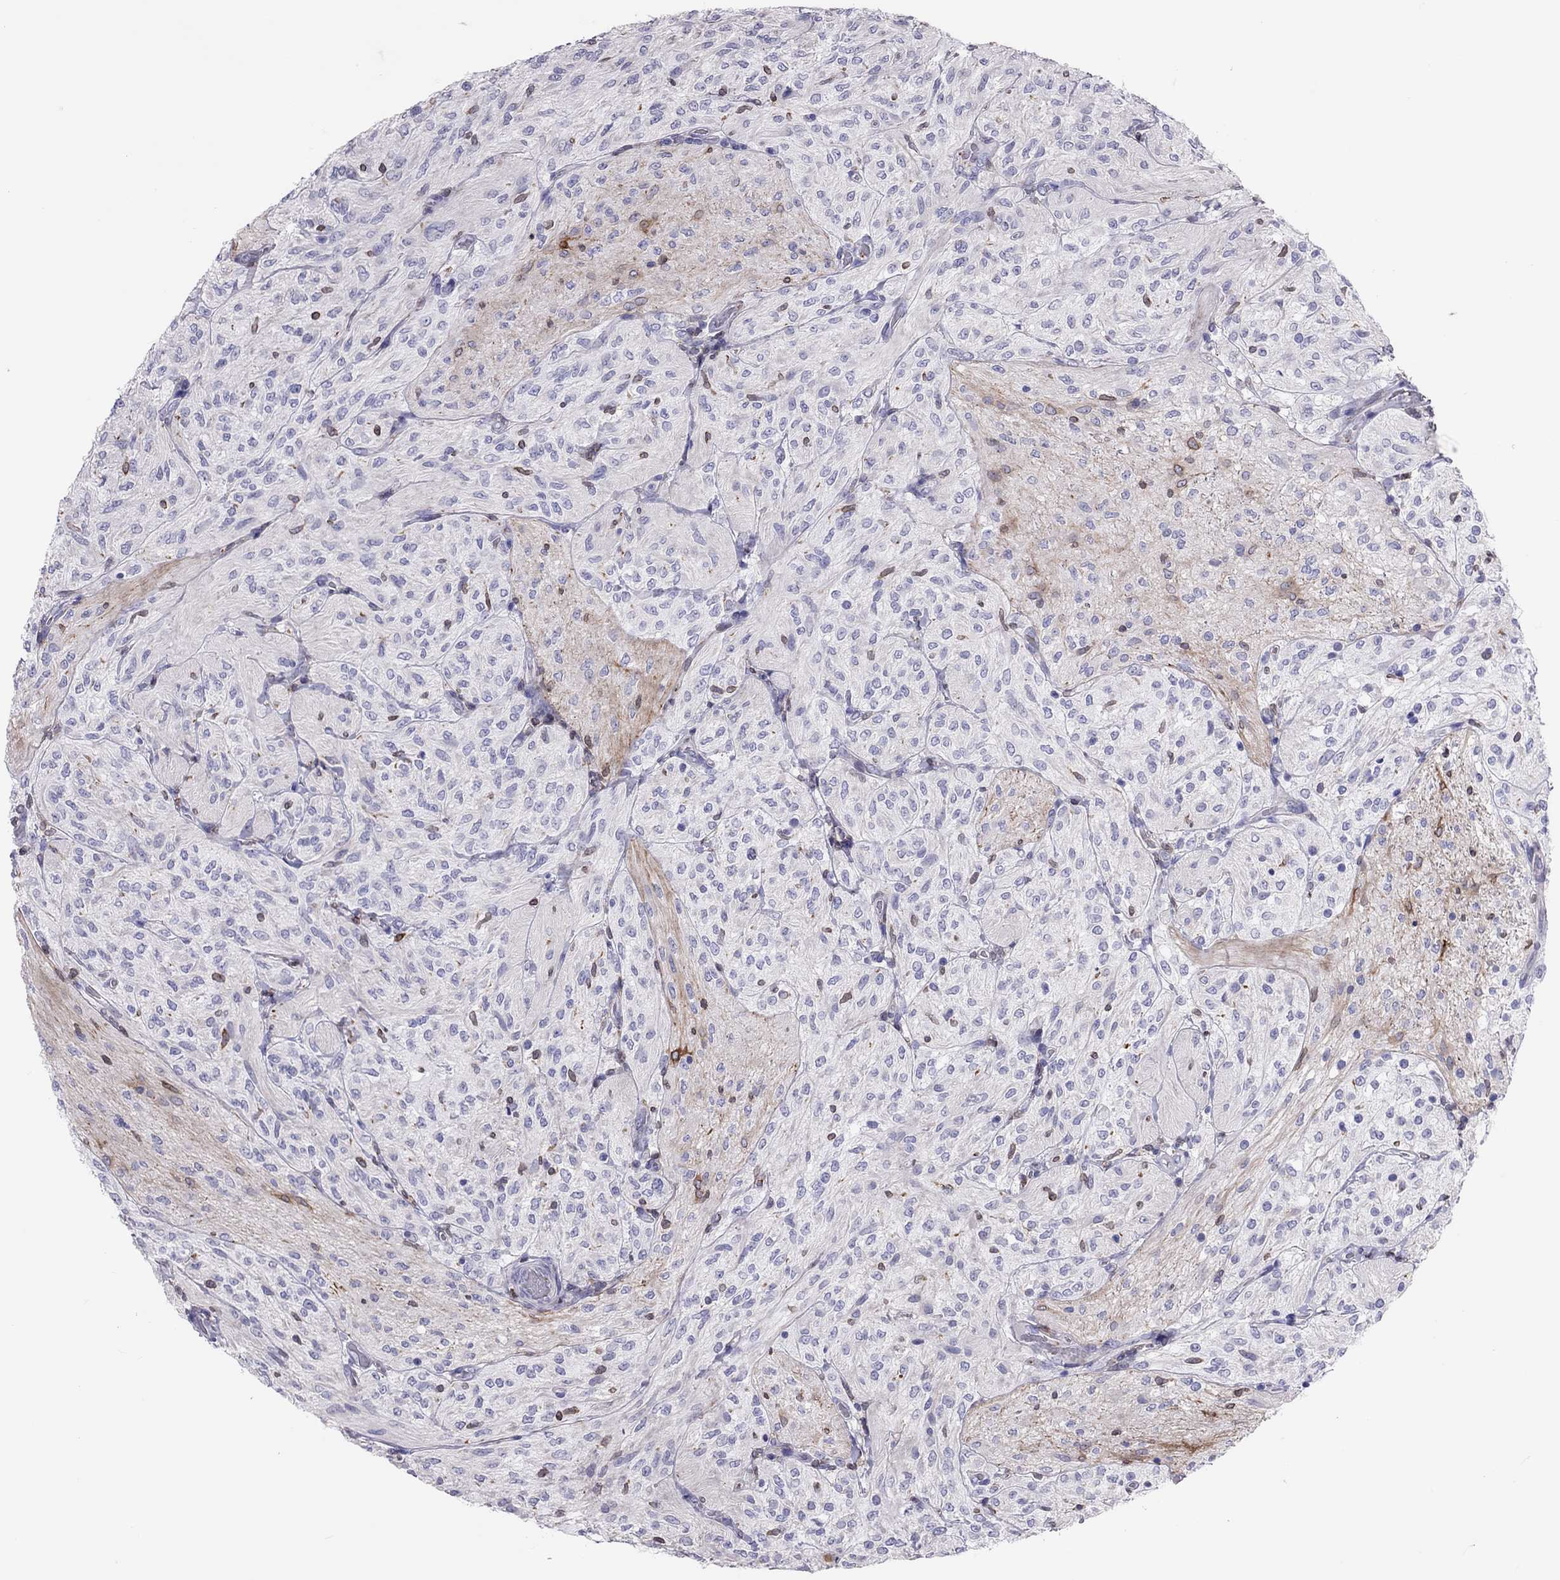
{"staining": {"intensity": "negative", "quantity": "none", "location": "none"}, "tissue": "glioma", "cell_type": "Tumor cells", "image_type": "cancer", "snomed": [{"axis": "morphology", "description": "Glioma, malignant, Low grade"}, {"axis": "topography", "description": "Brain"}], "caption": "Image shows no significant protein staining in tumor cells of glioma.", "gene": "ADORA2A", "patient": {"sex": "male", "age": 3}}